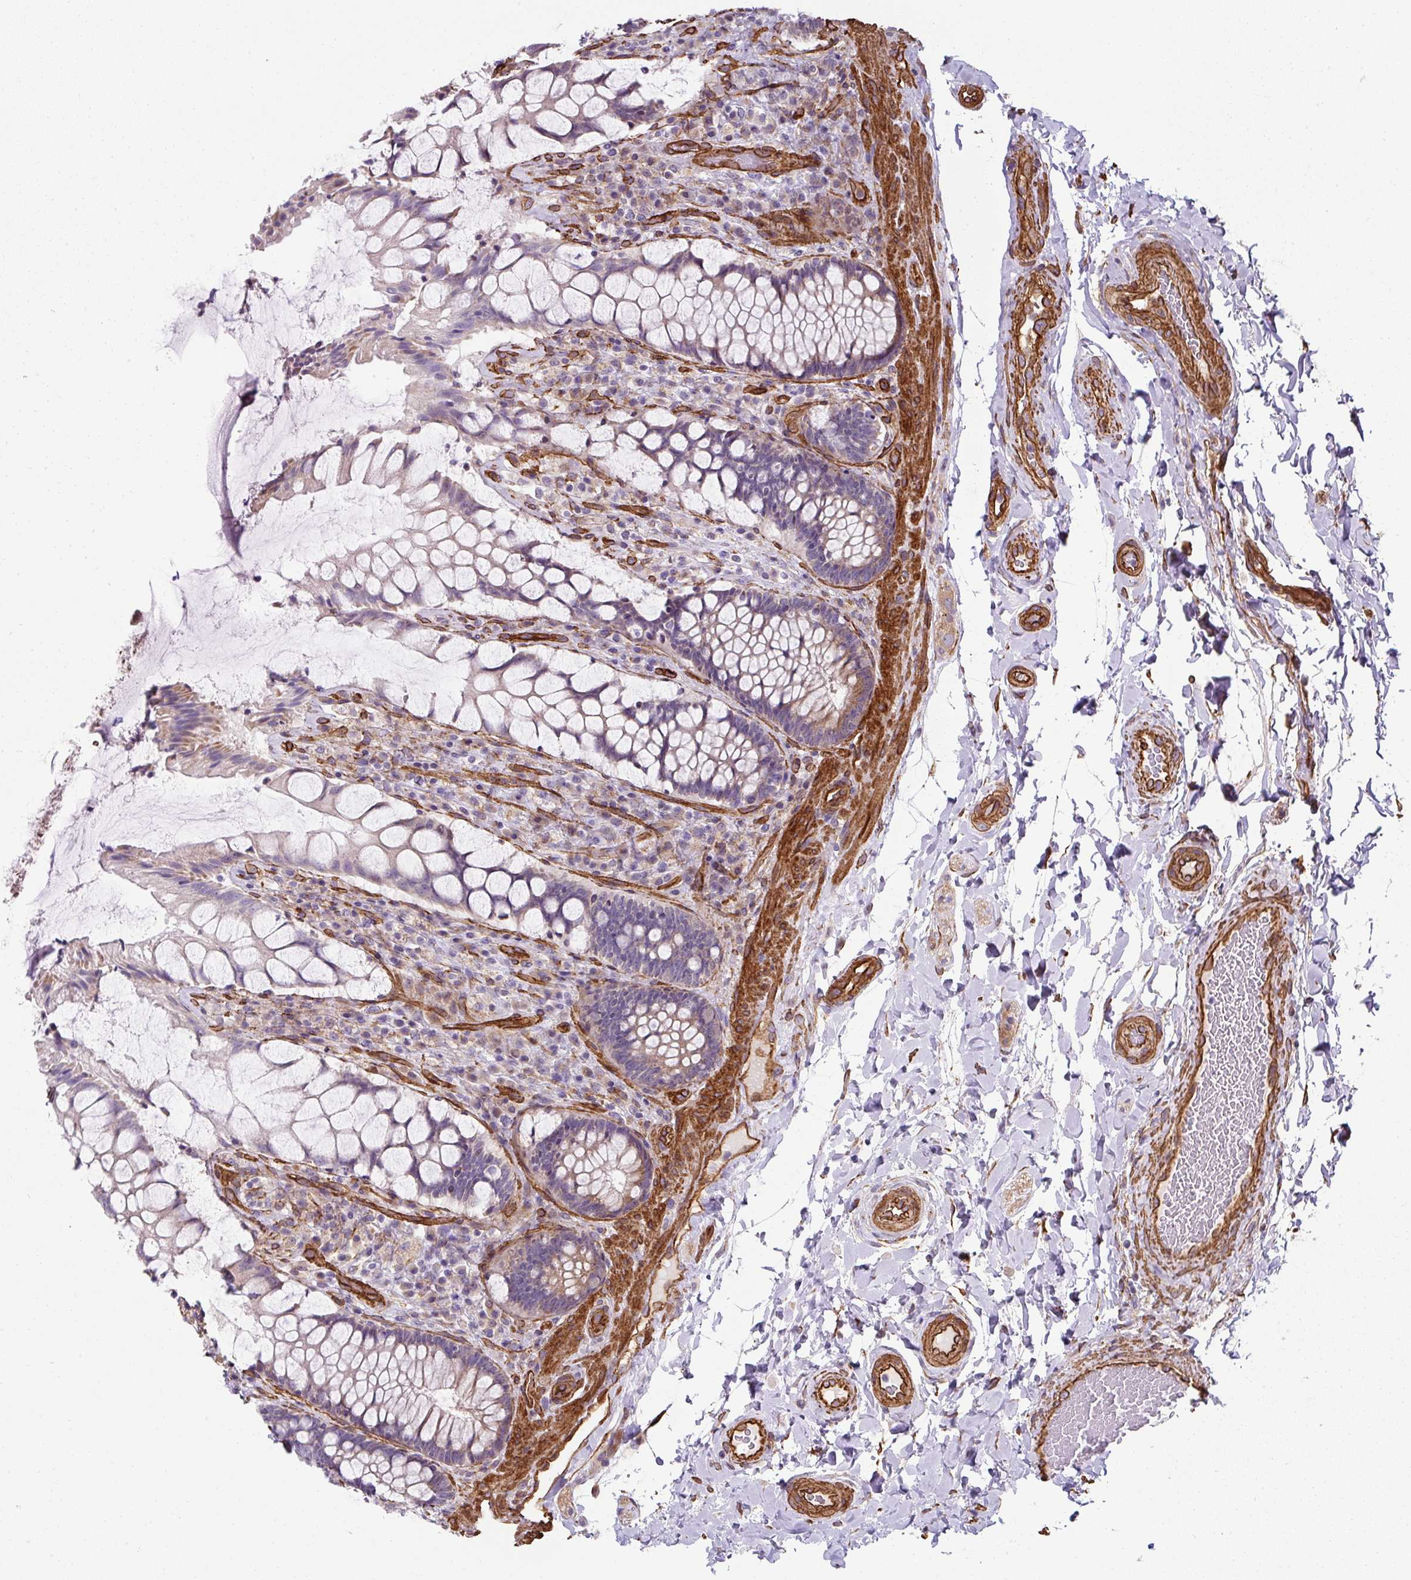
{"staining": {"intensity": "weak", "quantity": "25%-75%", "location": "cytoplasmic/membranous"}, "tissue": "rectum", "cell_type": "Glandular cells", "image_type": "normal", "snomed": [{"axis": "morphology", "description": "Normal tissue, NOS"}, {"axis": "topography", "description": "Rectum"}], "caption": "An immunohistochemistry (IHC) photomicrograph of benign tissue is shown. Protein staining in brown labels weak cytoplasmic/membranous positivity in rectum within glandular cells.", "gene": "ANKUB1", "patient": {"sex": "female", "age": 58}}